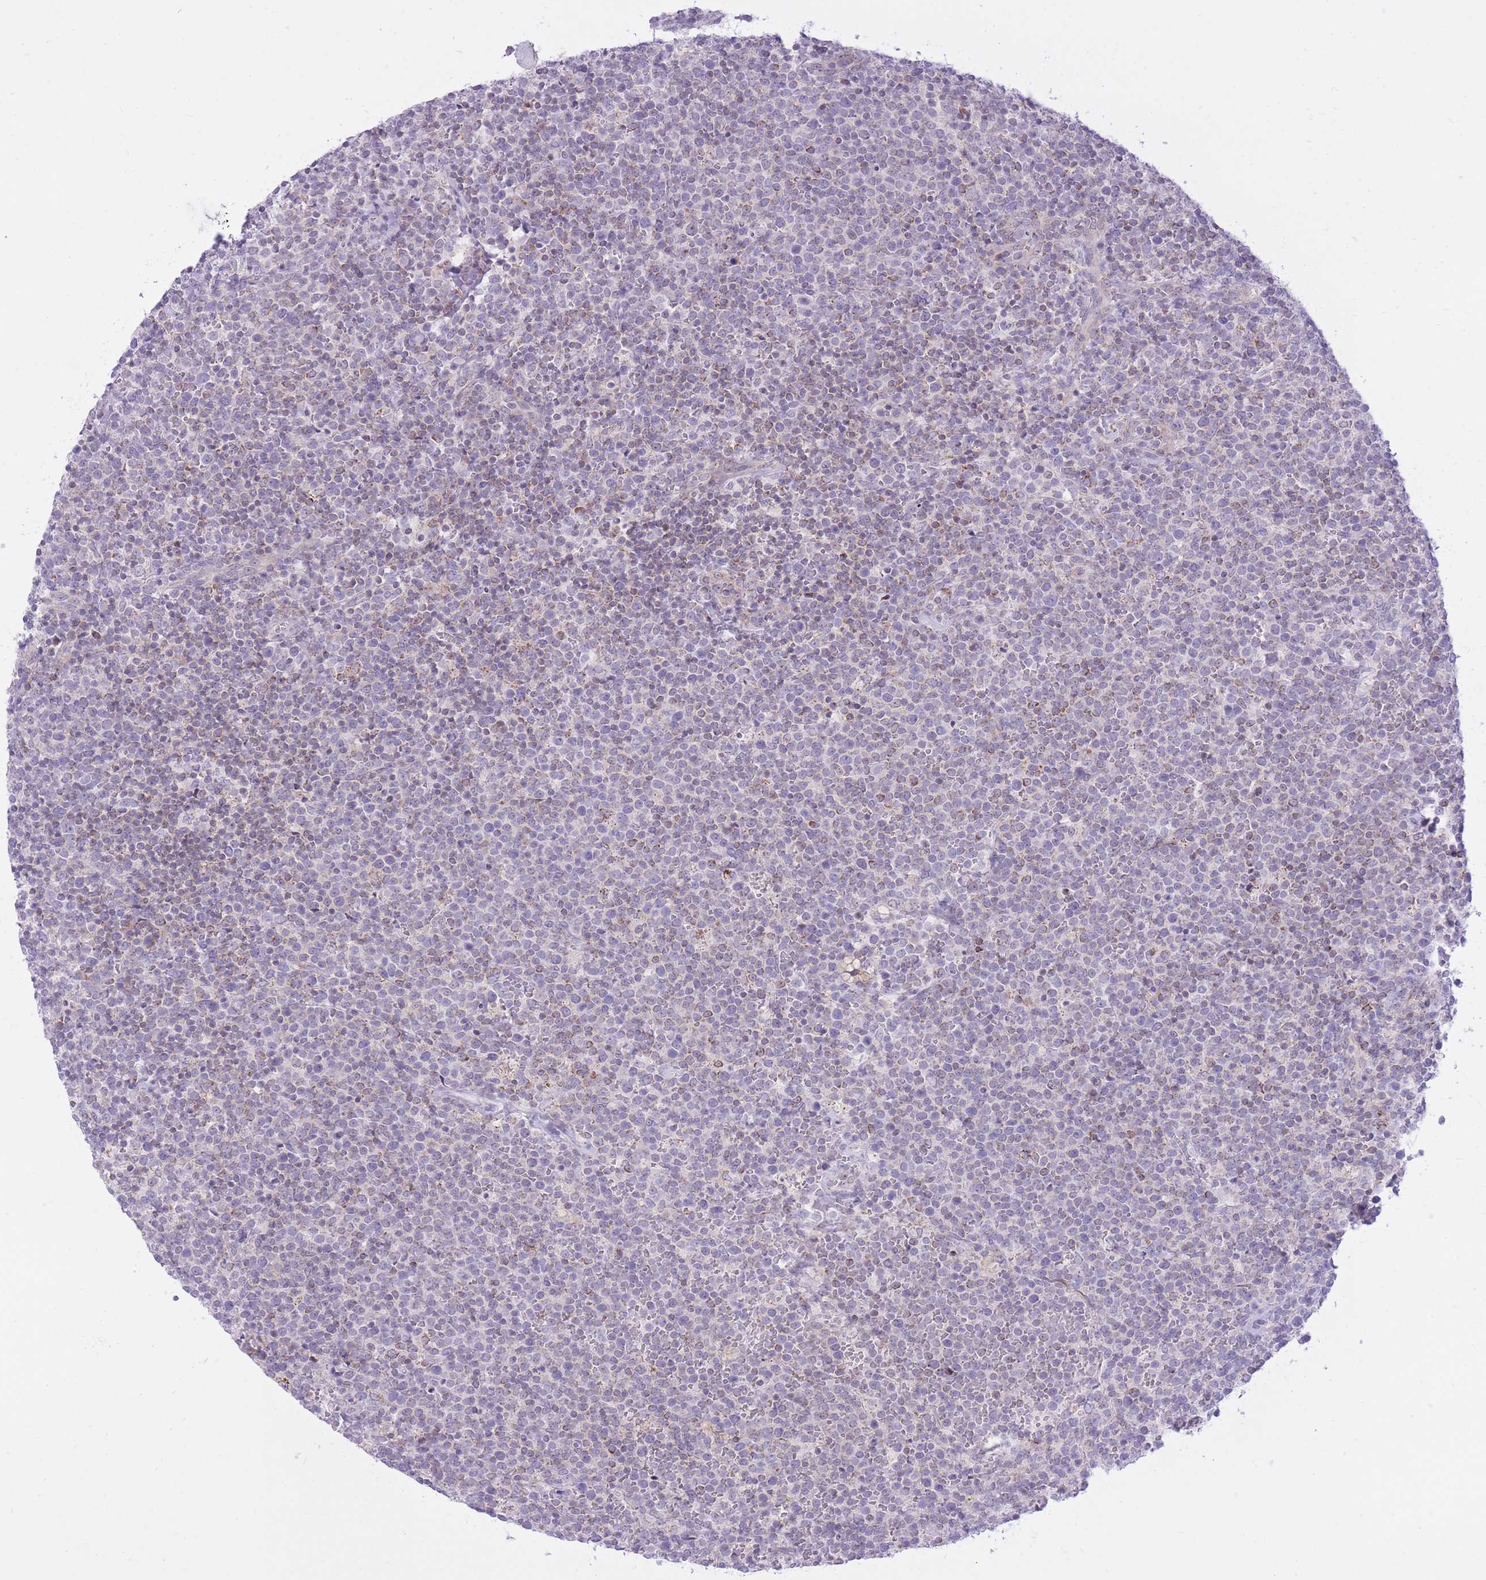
{"staining": {"intensity": "weak", "quantity": "<25%", "location": "cytoplasmic/membranous"}, "tissue": "lymphoma", "cell_type": "Tumor cells", "image_type": "cancer", "snomed": [{"axis": "morphology", "description": "Malignant lymphoma, non-Hodgkin's type, High grade"}, {"axis": "topography", "description": "Lymph node"}], "caption": "IHC micrograph of lymphoma stained for a protein (brown), which exhibits no expression in tumor cells.", "gene": "DENND2D", "patient": {"sex": "male", "age": 61}}